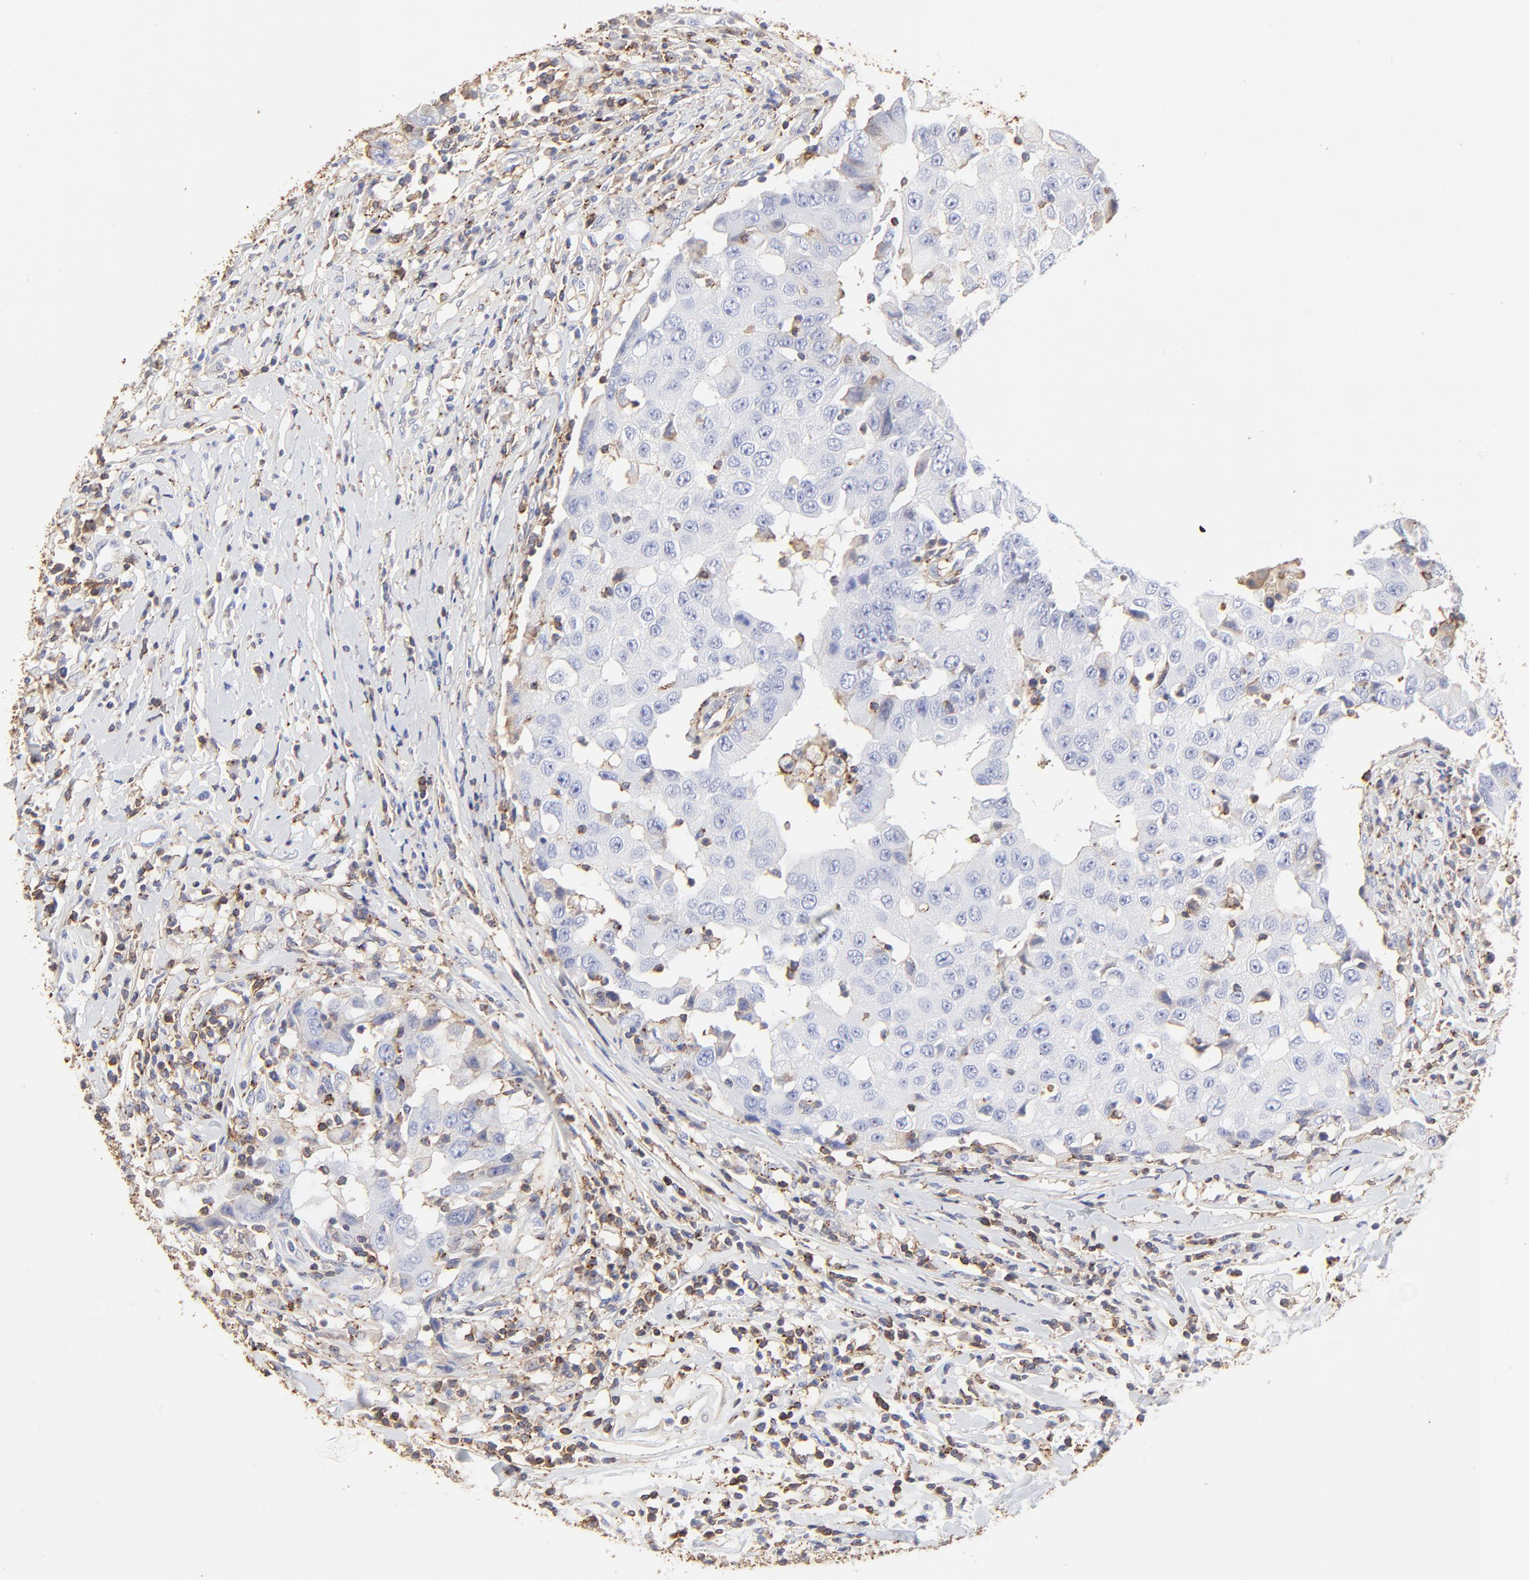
{"staining": {"intensity": "negative", "quantity": "none", "location": "none"}, "tissue": "breast cancer", "cell_type": "Tumor cells", "image_type": "cancer", "snomed": [{"axis": "morphology", "description": "Duct carcinoma"}, {"axis": "topography", "description": "Breast"}], "caption": "Immunohistochemical staining of infiltrating ductal carcinoma (breast) reveals no significant staining in tumor cells. (DAB (3,3'-diaminobenzidine) IHC, high magnification).", "gene": "ANXA6", "patient": {"sex": "female", "age": 27}}